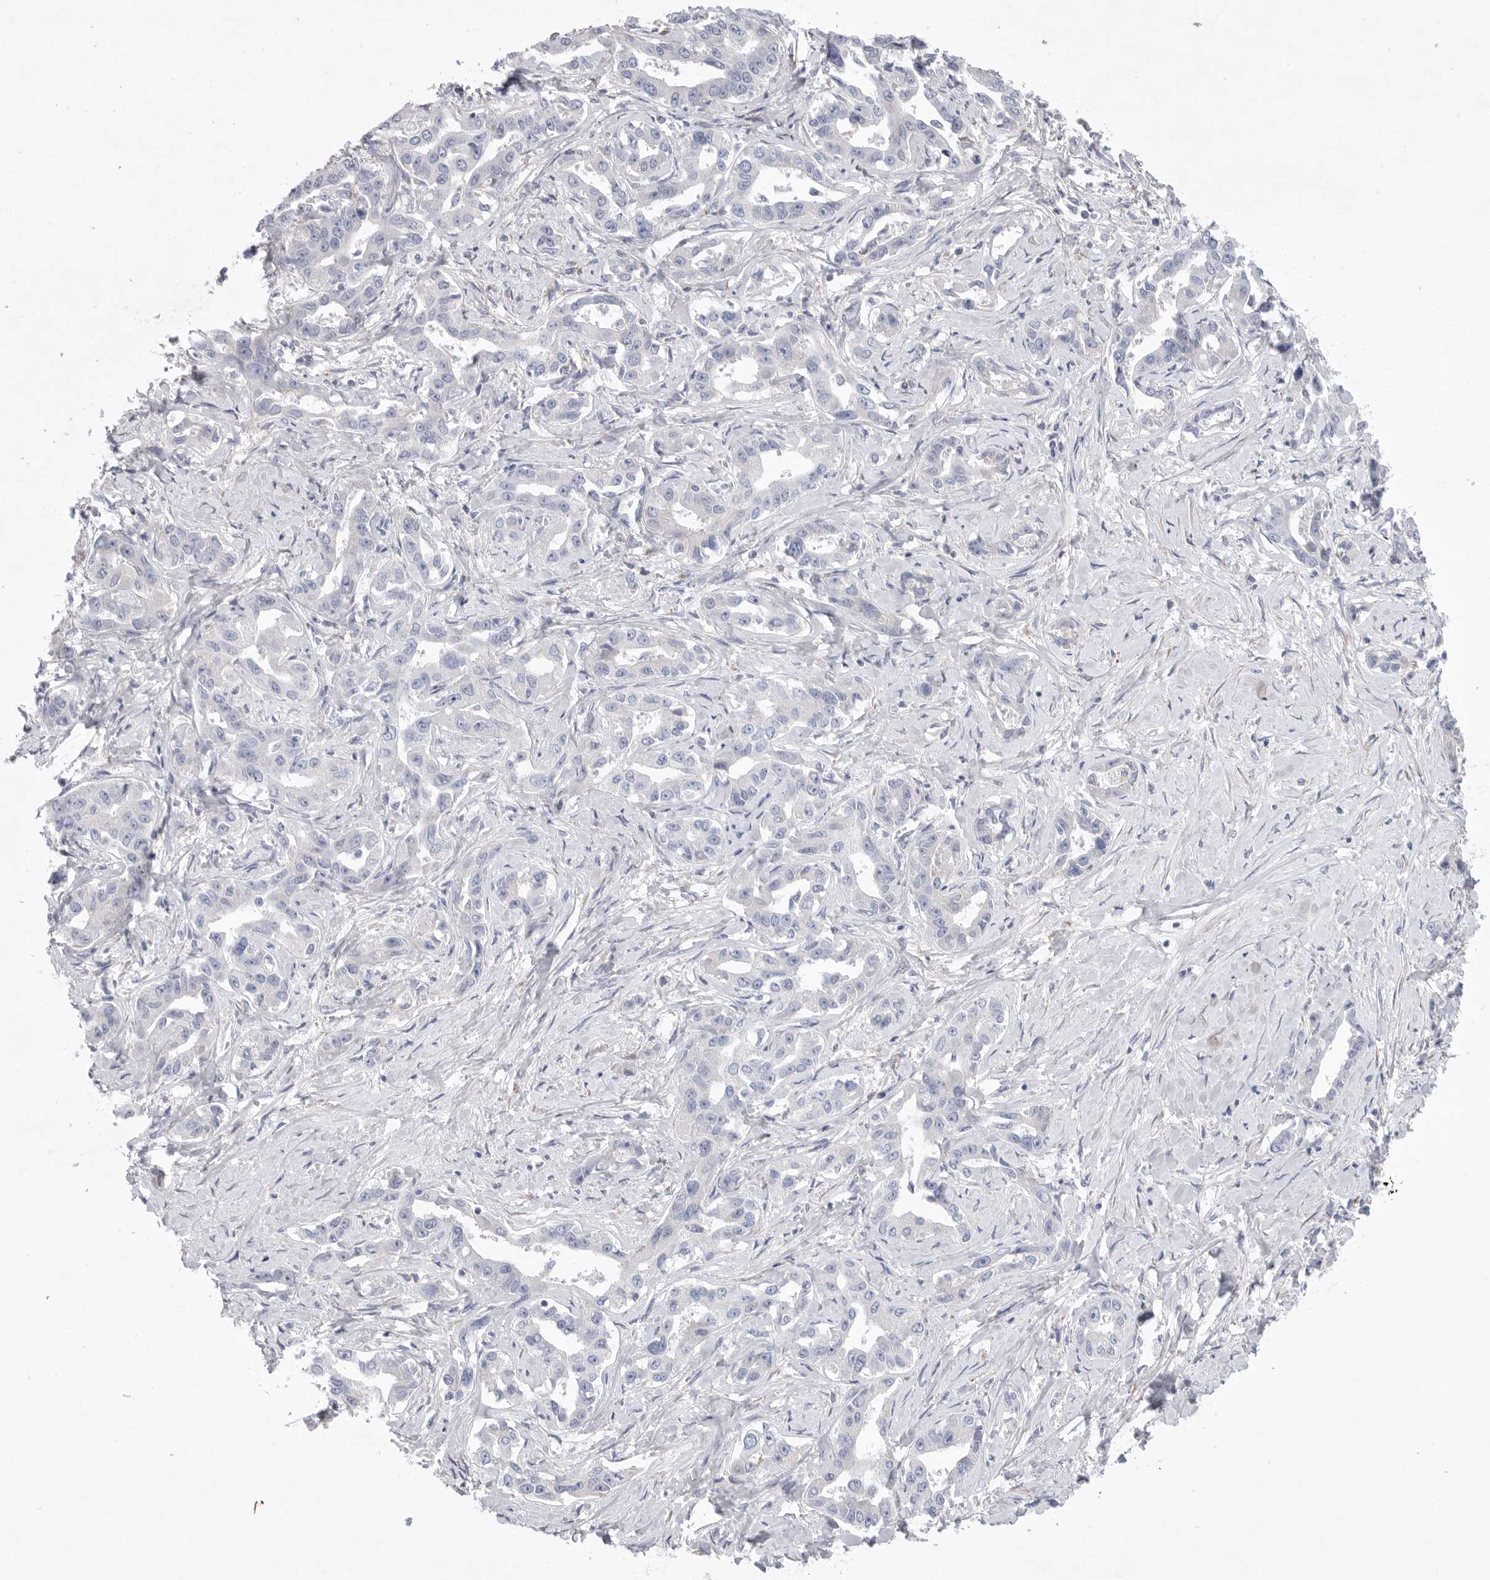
{"staining": {"intensity": "negative", "quantity": "none", "location": "none"}, "tissue": "liver cancer", "cell_type": "Tumor cells", "image_type": "cancer", "snomed": [{"axis": "morphology", "description": "Cholangiocarcinoma"}, {"axis": "topography", "description": "Liver"}], "caption": "Histopathology image shows no significant protein expression in tumor cells of liver cancer.", "gene": "CAMK2B", "patient": {"sex": "male", "age": 59}}